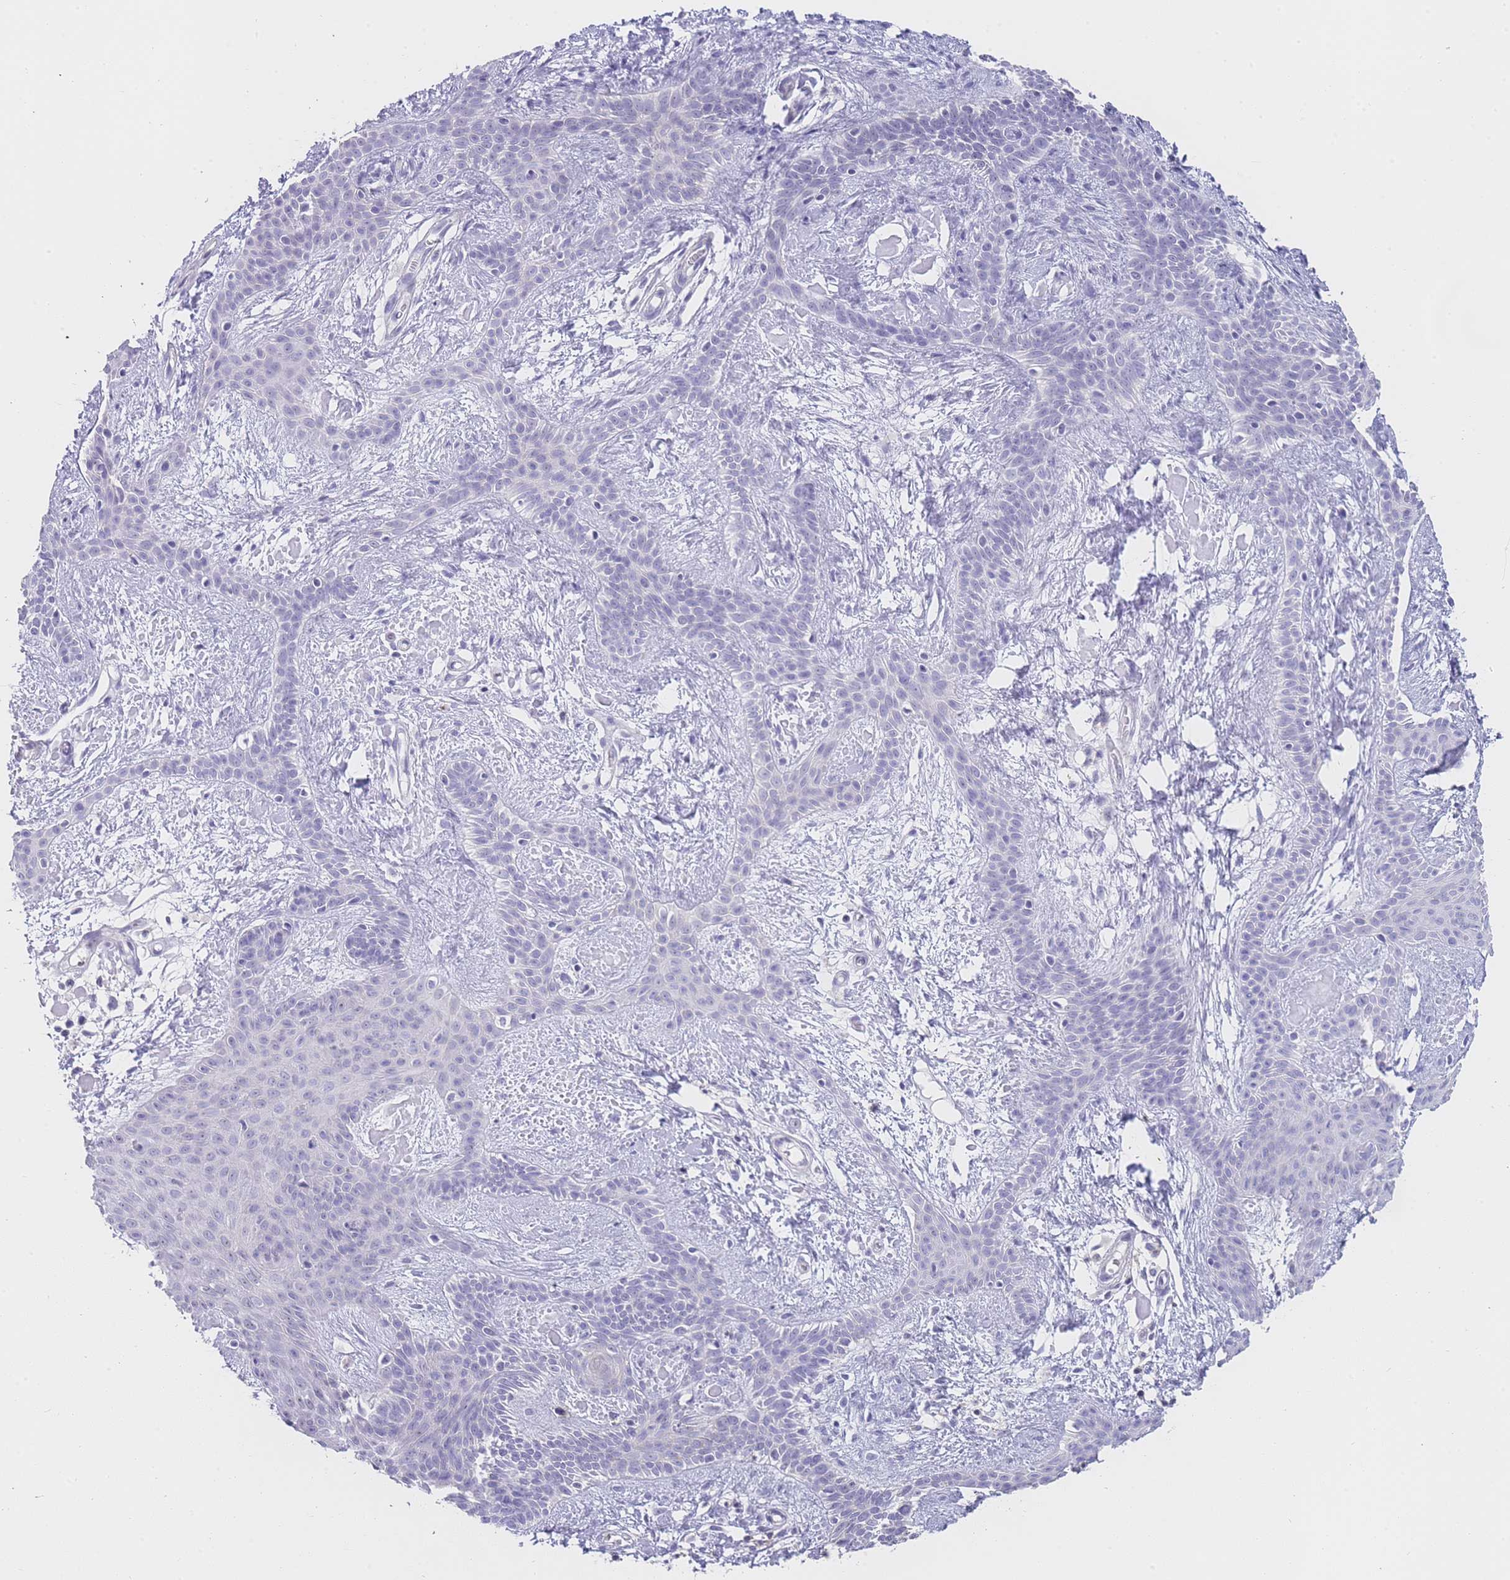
{"staining": {"intensity": "negative", "quantity": "none", "location": "none"}, "tissue": "skin cancer", "cell_type": "Tumor cells", "image_type": "cancer", "snomed": [{"axis": "morphology", "description": "Basal cell carcinoma"}, {"axis": "topography", "description": "Skin"}], "caption": "Photomicrograph shows no significant protein expression in tumor cells of skin cancer (basal cell carcinoma).", "gene": "NOP14", "patient": {"sex": "male", "age": 78}}